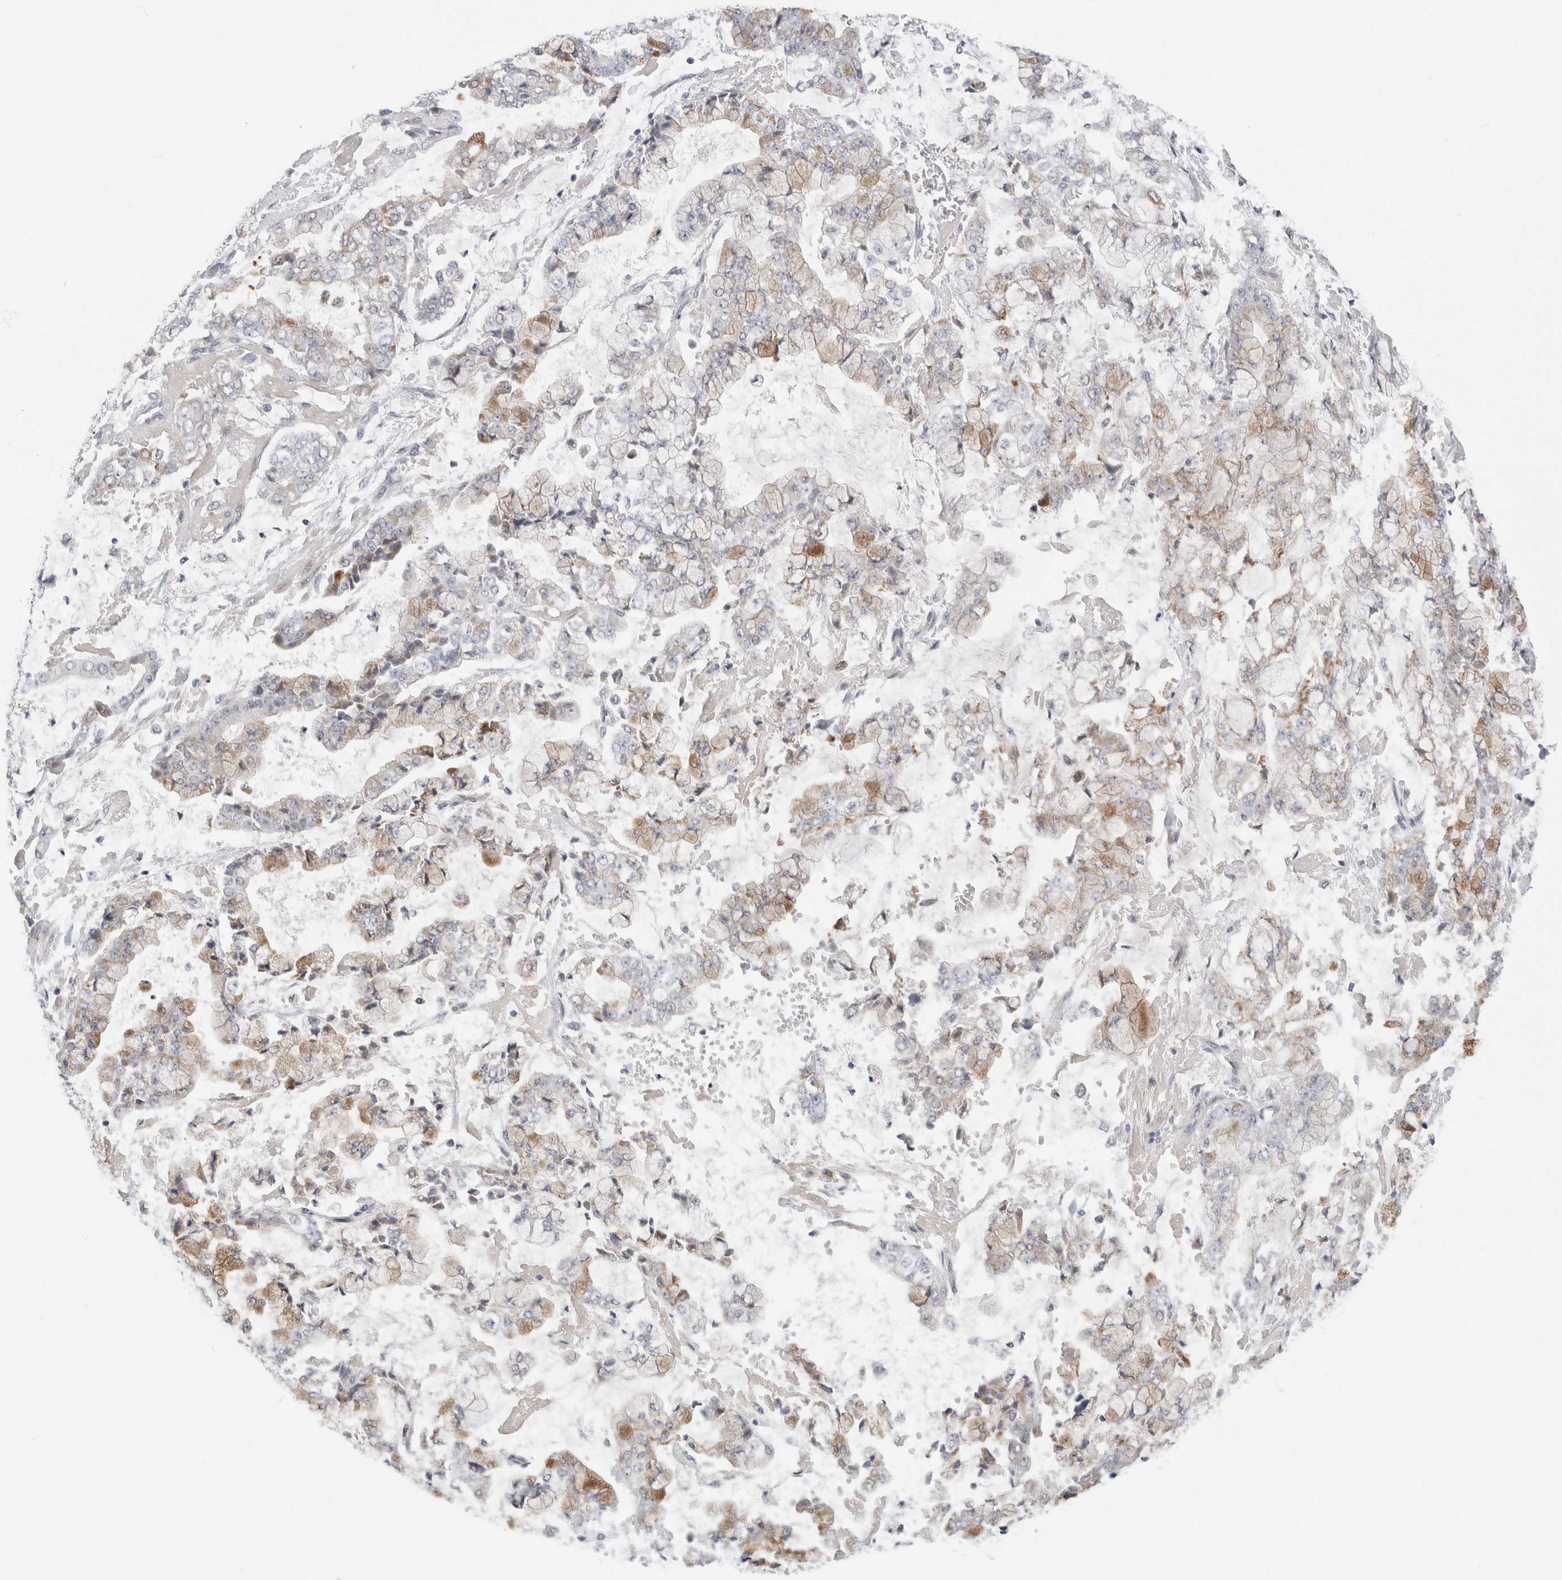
{"staining": {"intensity": "moderate", "quantity": "25%-75%", "location": "cytoplasmic/membranous"}, "tissue": "stomach cancer", "cell_type": "Tumor cells", "image_type": "cancer", "snomed": [{"axis": "morphology", "description": "Adenocarcinoma, NOS"}, {"axis": "topography", "description": "Stomach"}], "caption": "An immunohistochemistry image of tumor tissue is shown. Protein staining in brown highlights moderate cytoplasmic/membranous positivity in adenocarcinoma (stomach) within tumor cells.", "gene": "FAHD1", "patient": {"sex": "male", "age": 76}}